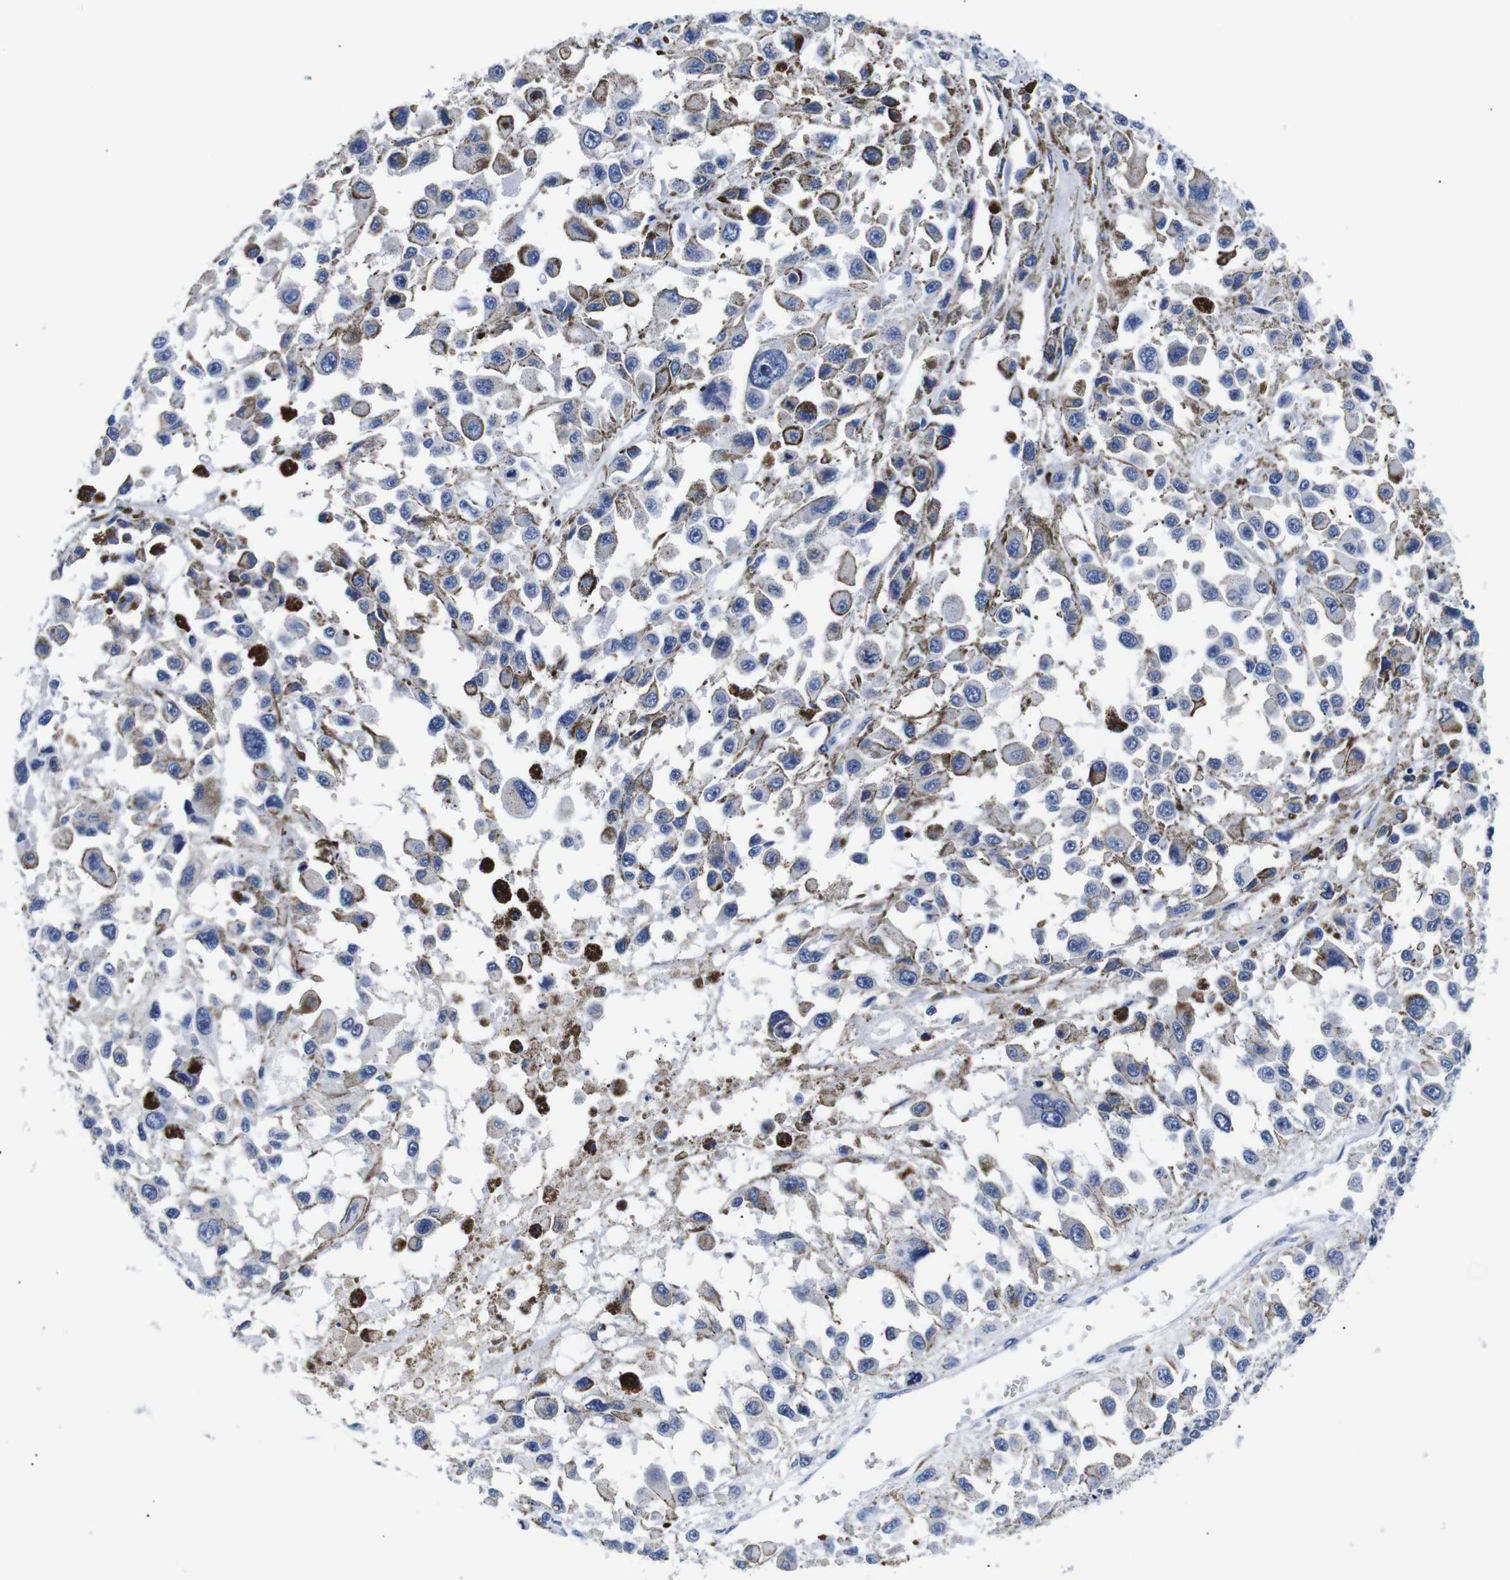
{"staining": {"intensity": "negative", "quantity": "none", "location": "none"}, "tissue": "melanoma", "cell_type": "Tumor cells", "image_type": "cancer", "snomed": [{"axis": "morphology", "description": "Malignant melanoma, Metastatic site"}, {"axis": "topography", "description": "Lymph node"}], "caption": "A histopathology image of human melanoma is negative for staining in tumor cells.", "gene": "GAP43", "patient": {"sex": "male", "age": 59}}